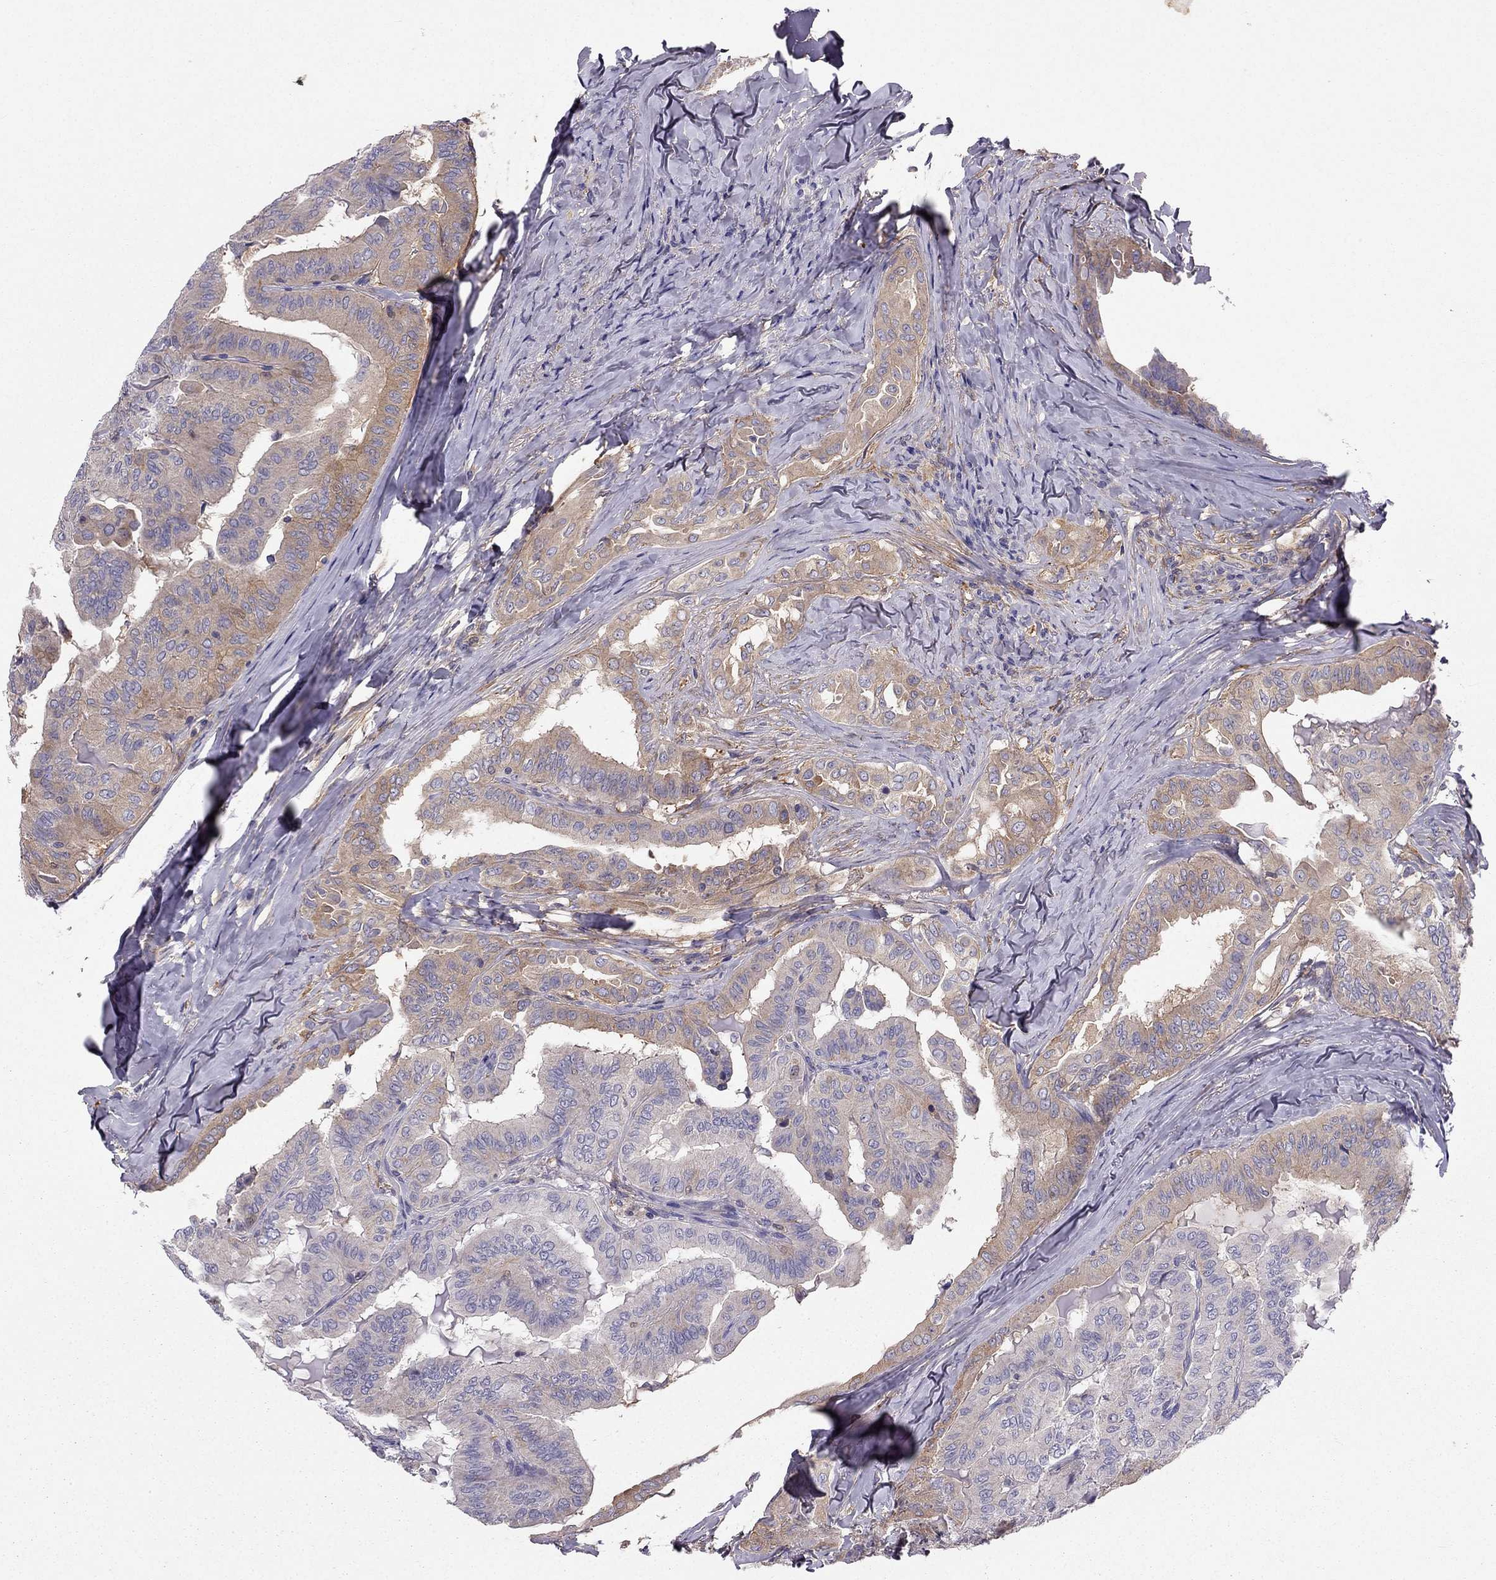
{"staining": {"intensity": "moderate", "quantity": "<25%", "location": "cytoplasmic/membranous"}, "tissue": "thyroid cancer", "cell_type": "Tumor cells", "image_type": "cancer", "snomed": [{"axis": "morphology", "description": "Papillary adenocarcinoma, NOS"}, {"axis": "topography", "description": "Thyroid gland"}], "caption": "DAB (3,3'-diaminobenzidine) immunohistochemical staining of human thyroid cancer (papillary adenocarcinoma) reveals moderate cytoplasmic/membranous protein positivity in approximately <25% of tumor cells.", "gene": "SYT5", "patient": {"sex": "female", "age": 68}}